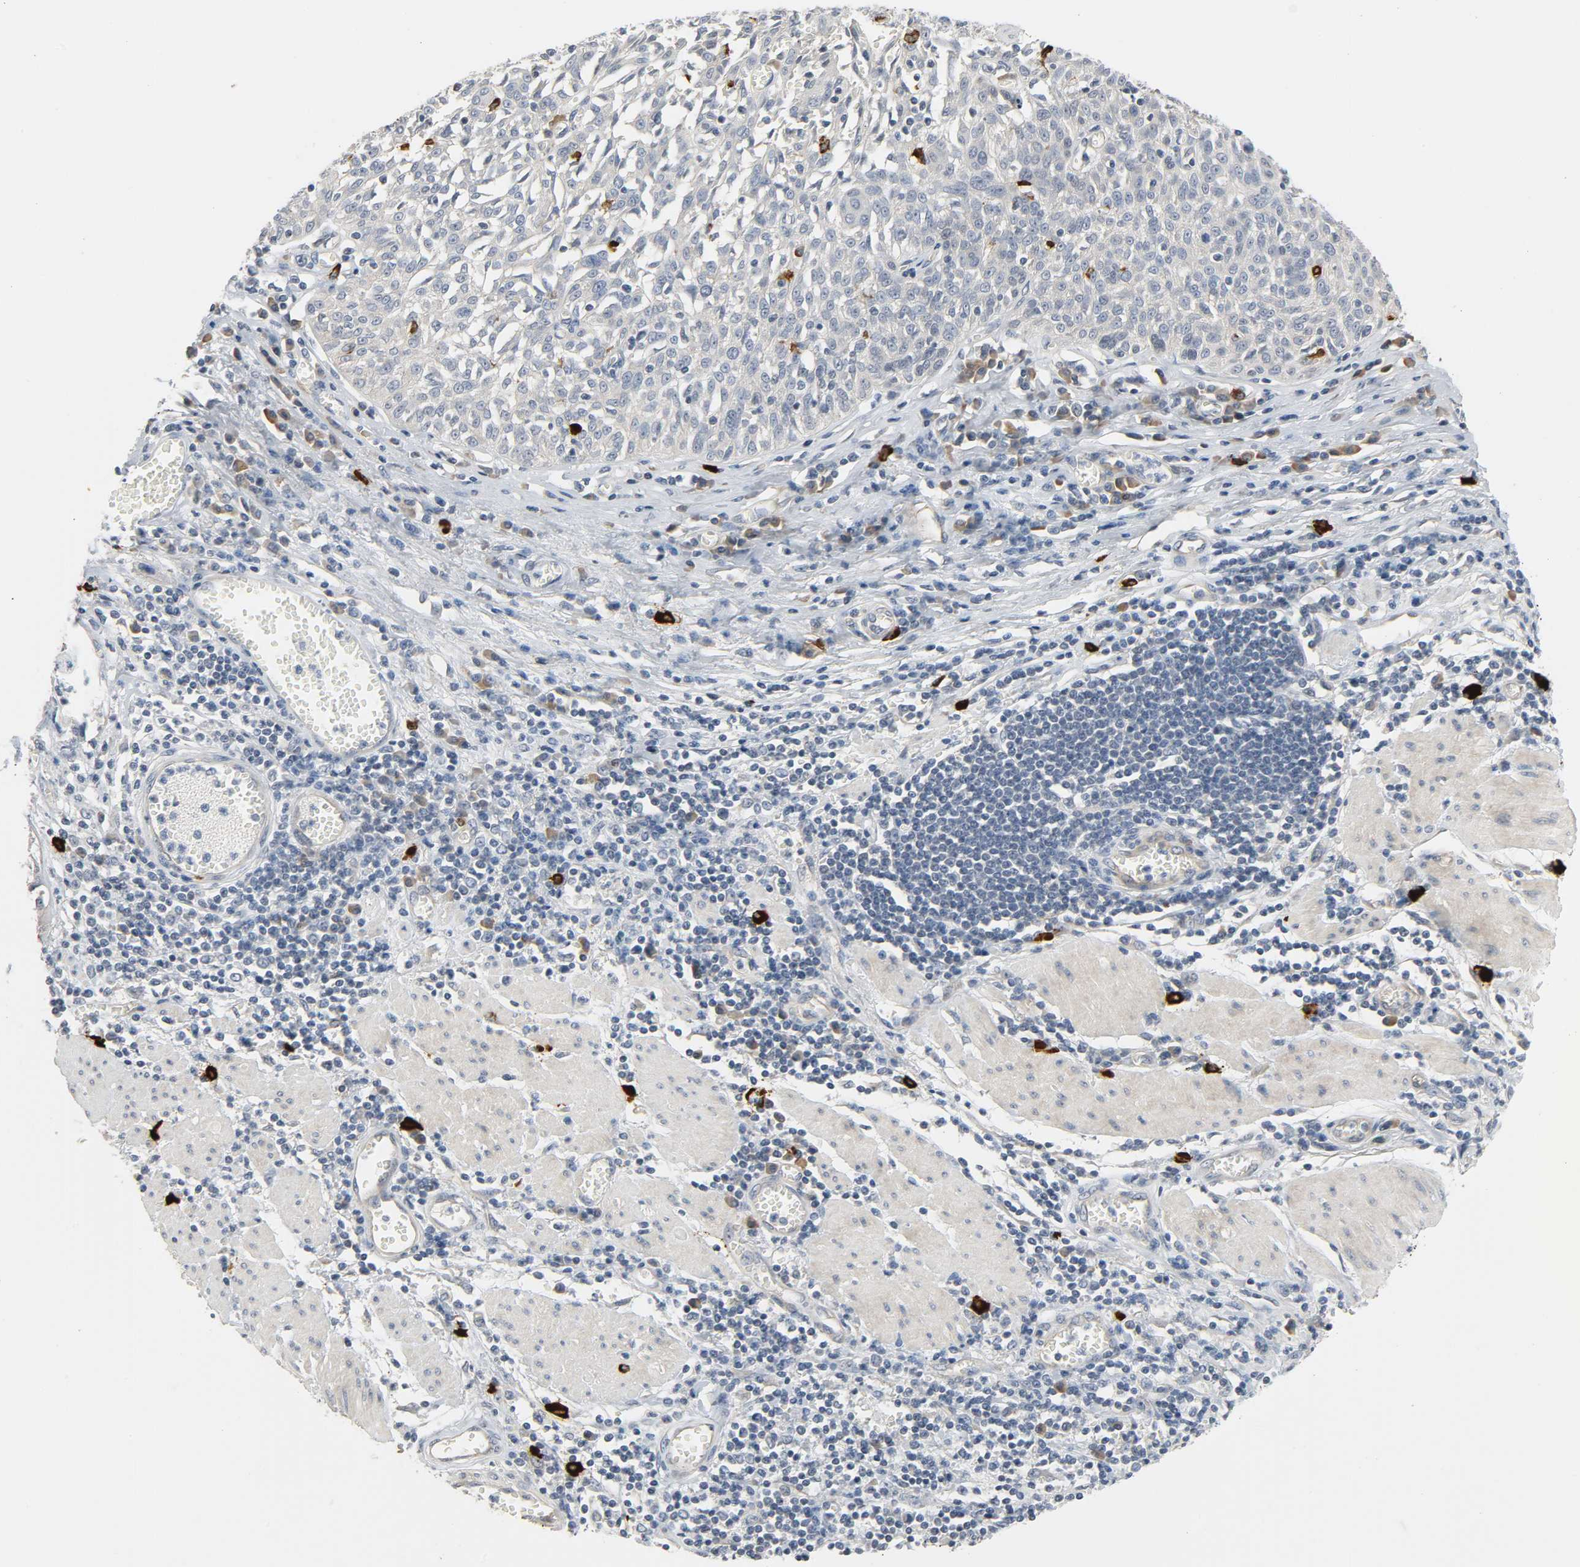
{"staining": {"intensity": "moderate", "quantity": "25%-75%", "location": "cytoplasmic/membranous"}, "tissue": "esophagus", "cell_type": "Squamous epithelial cells", "image_type": "normal", "snomed": [{"axis": "morphology", "description": "Normal tissue, NOS"}, {"axis": "morphology", "description": "Squamous cell carcinoma, NOS"}, {"axis": "topography", "description": "Esophagus"}], "caption": "Esophagus stained for a protein (brown) reveals moderate cytoplasmic/membranous positive expression in approximately 25%-75% of squamous epithelial cells.", "gene": "LIMCH1", "patient": {"sex": "male", "age": 65}}